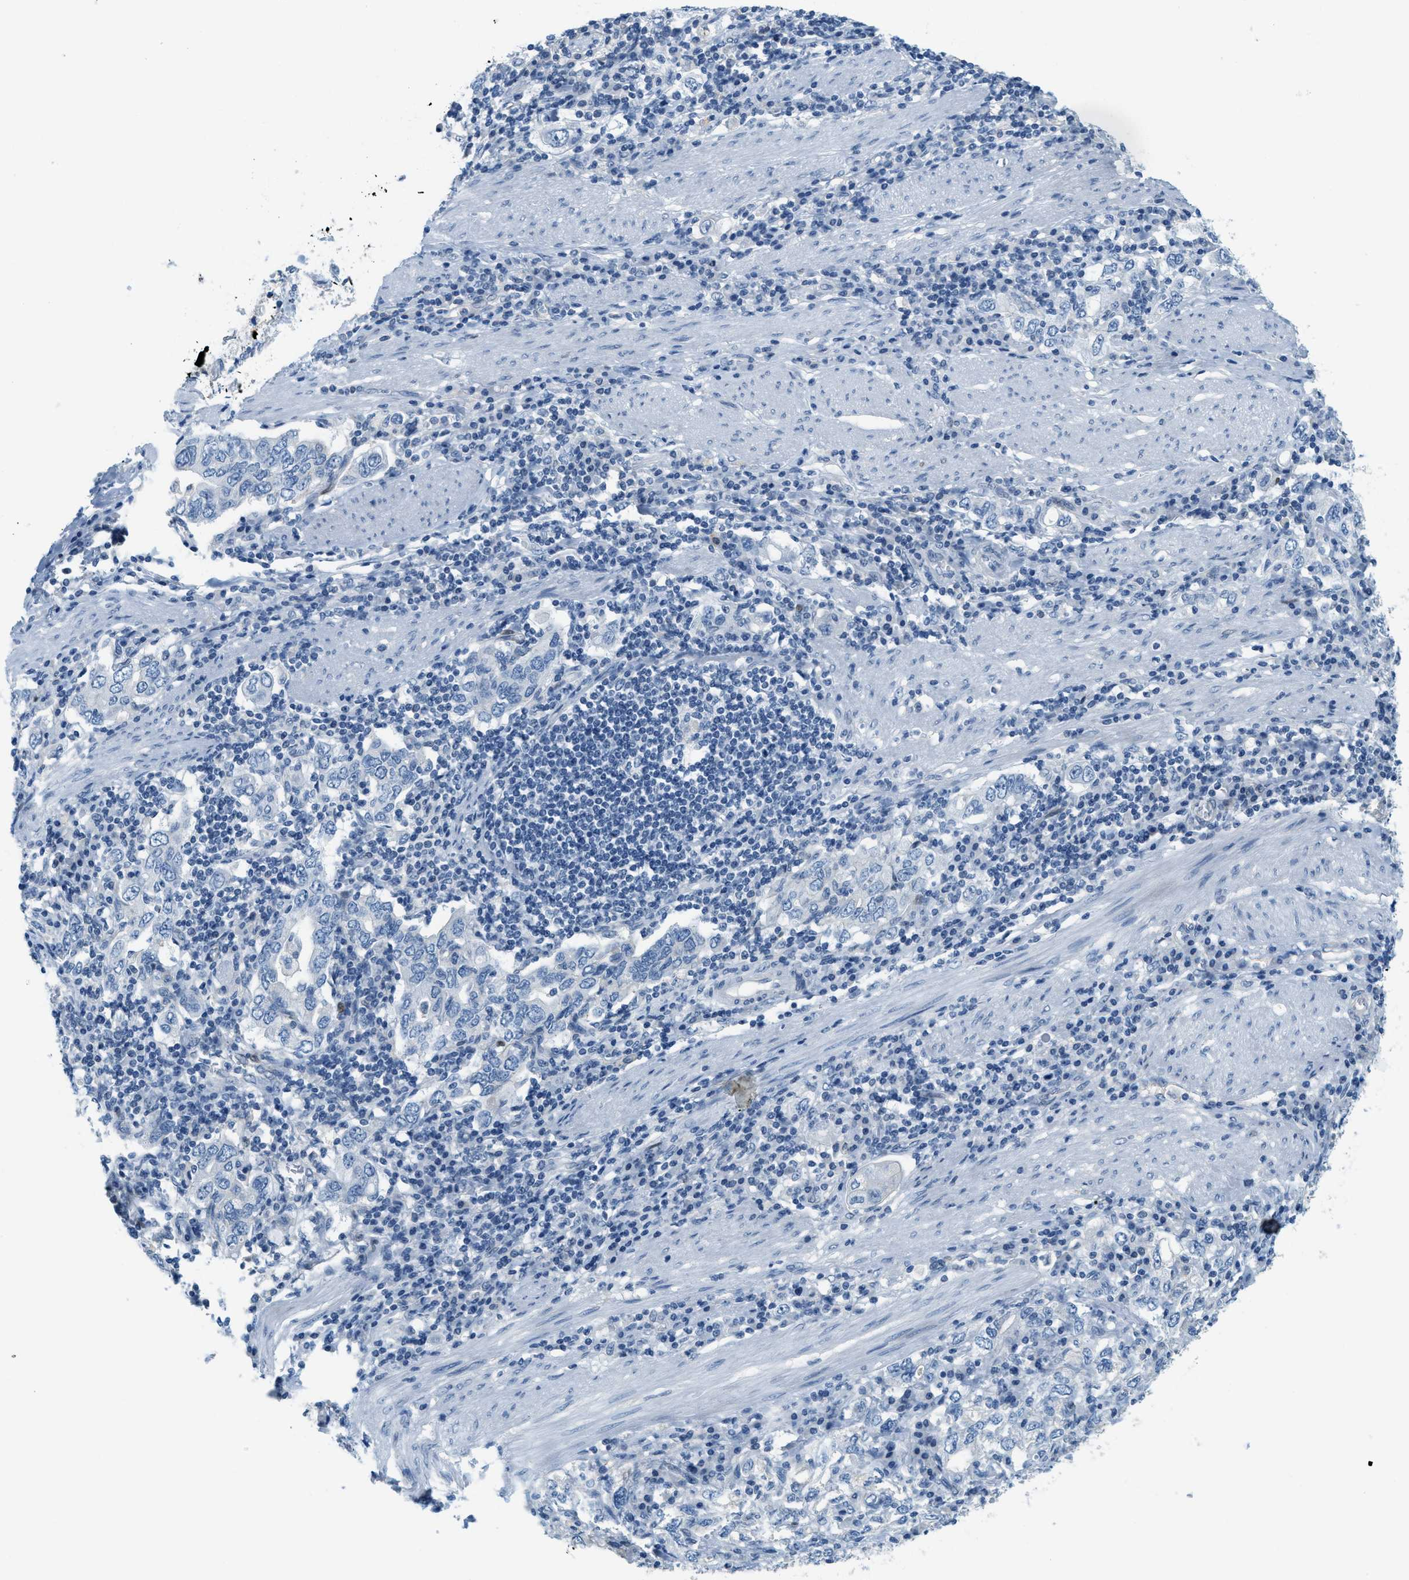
{"staining": {"intensity": "negative", "quantity": "none", "location": "none"}, "tissue": "stomach cancer", "cell_type": "Tumor cells", "image_type": "cancer", "snomed": [{"axis": "morphology", "description": "Adenocarcinoma, NOS"}, {"axis": "topography", "description": "Stomach, upper"}], "caption": "DAB (3,3'-diaminobenzidine) immunohistochemical staining of stomach cancer shows no significant staining in tumor cells.", "gene": "CYP4X1", "patient": {"sex": "male", "age": 62}}